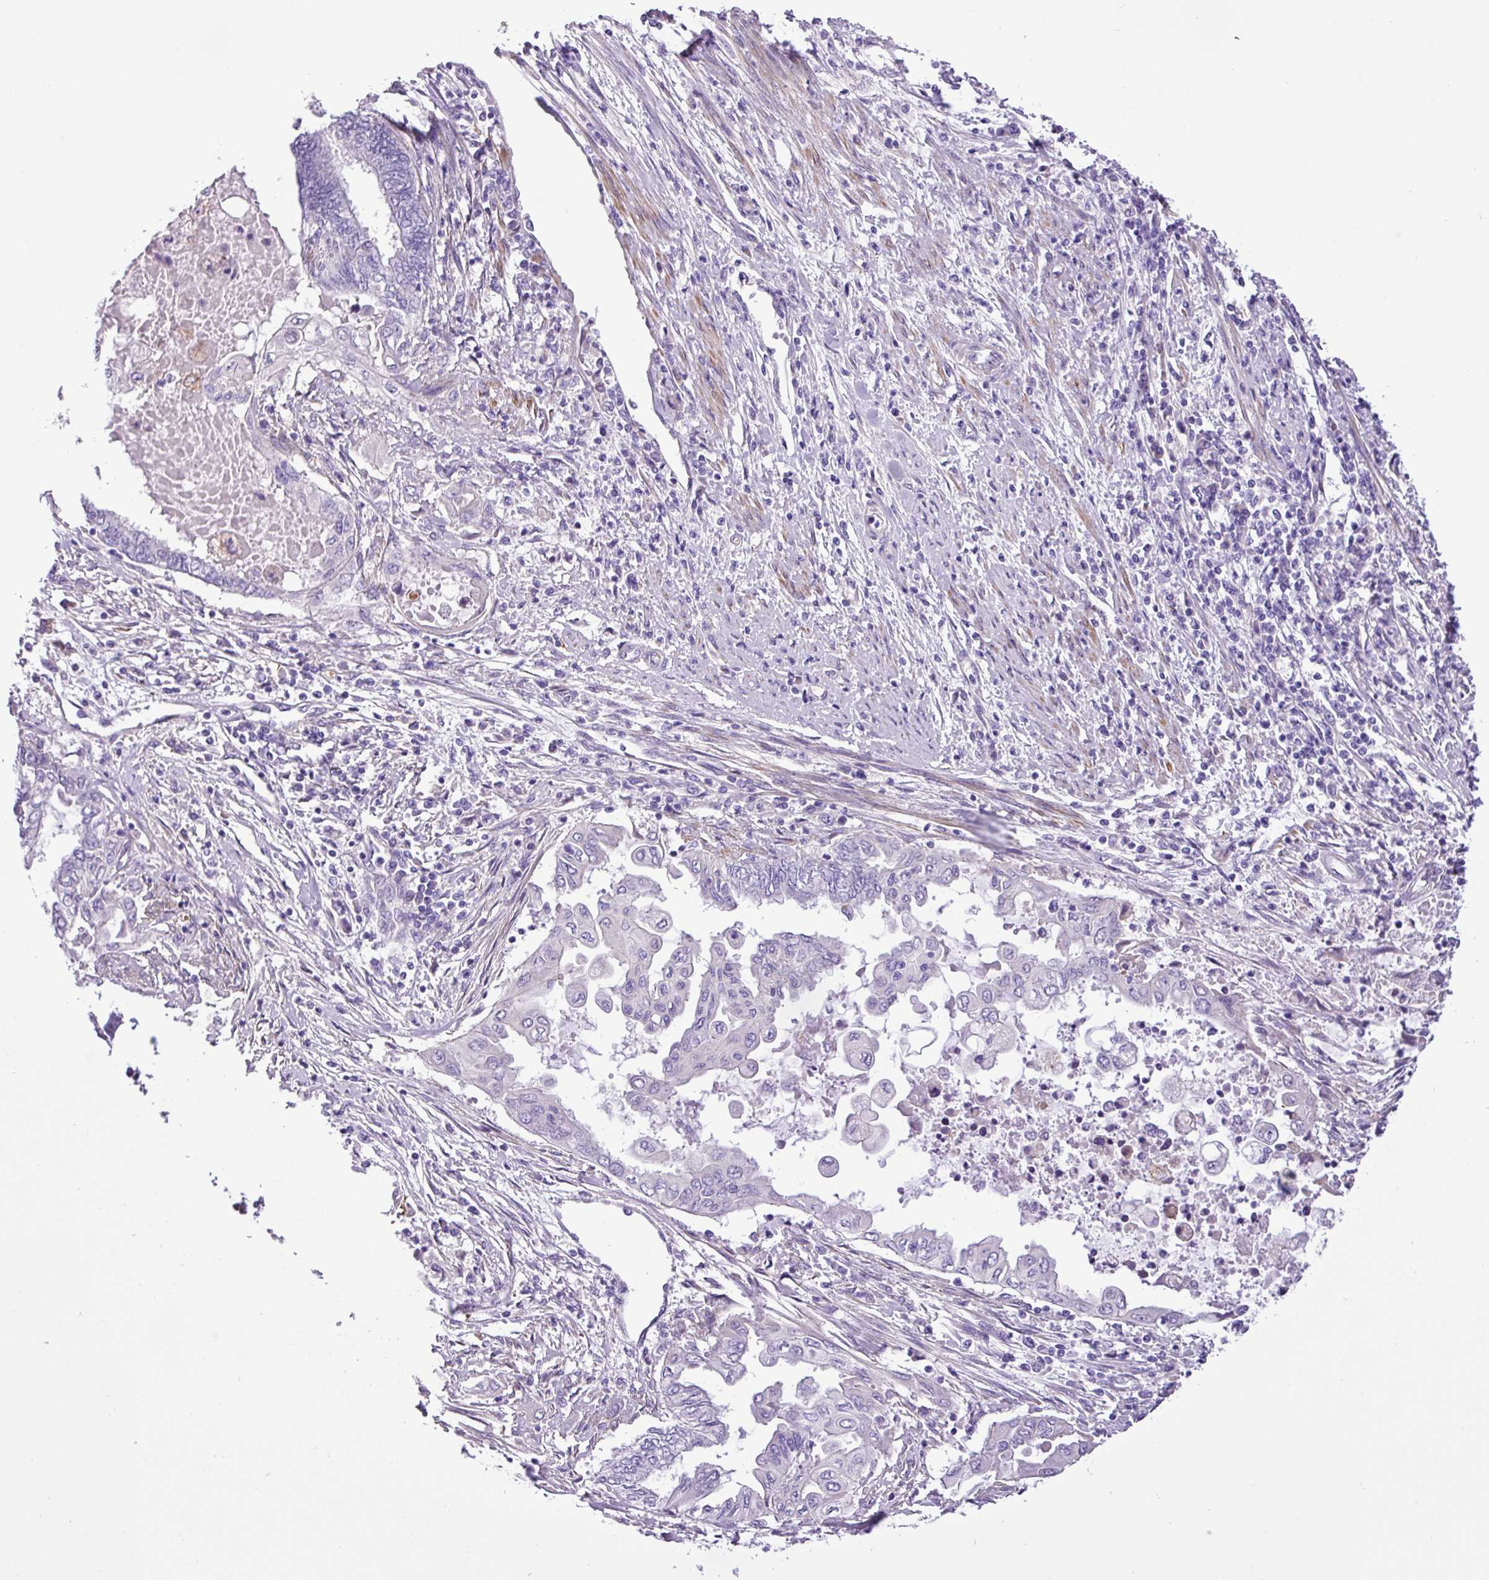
{"staining": {"intensity": "negative", "quantity": "none", "location": "none"}, "tissue": "endometrial cancer", "cell_type": "Tumor cells", "image_type": "cancer", "snomed": [{"axis": "morphology", "description": "Adenocarcinoma, NOS"}, {"axis": "topography", "description": "Uterus"}, {"axis": "topography", "description": "Endometrium"}], "caption": "Protein analysis of endometrial cancer demonstrates no significant positivity in tumor cells. (DAB (3,3'-diaminobenzidine) immunohistochemistry with hematoxylin counter stain).", "gene": "C11orf91", "patient": {"sex": "female", "age": 70}}